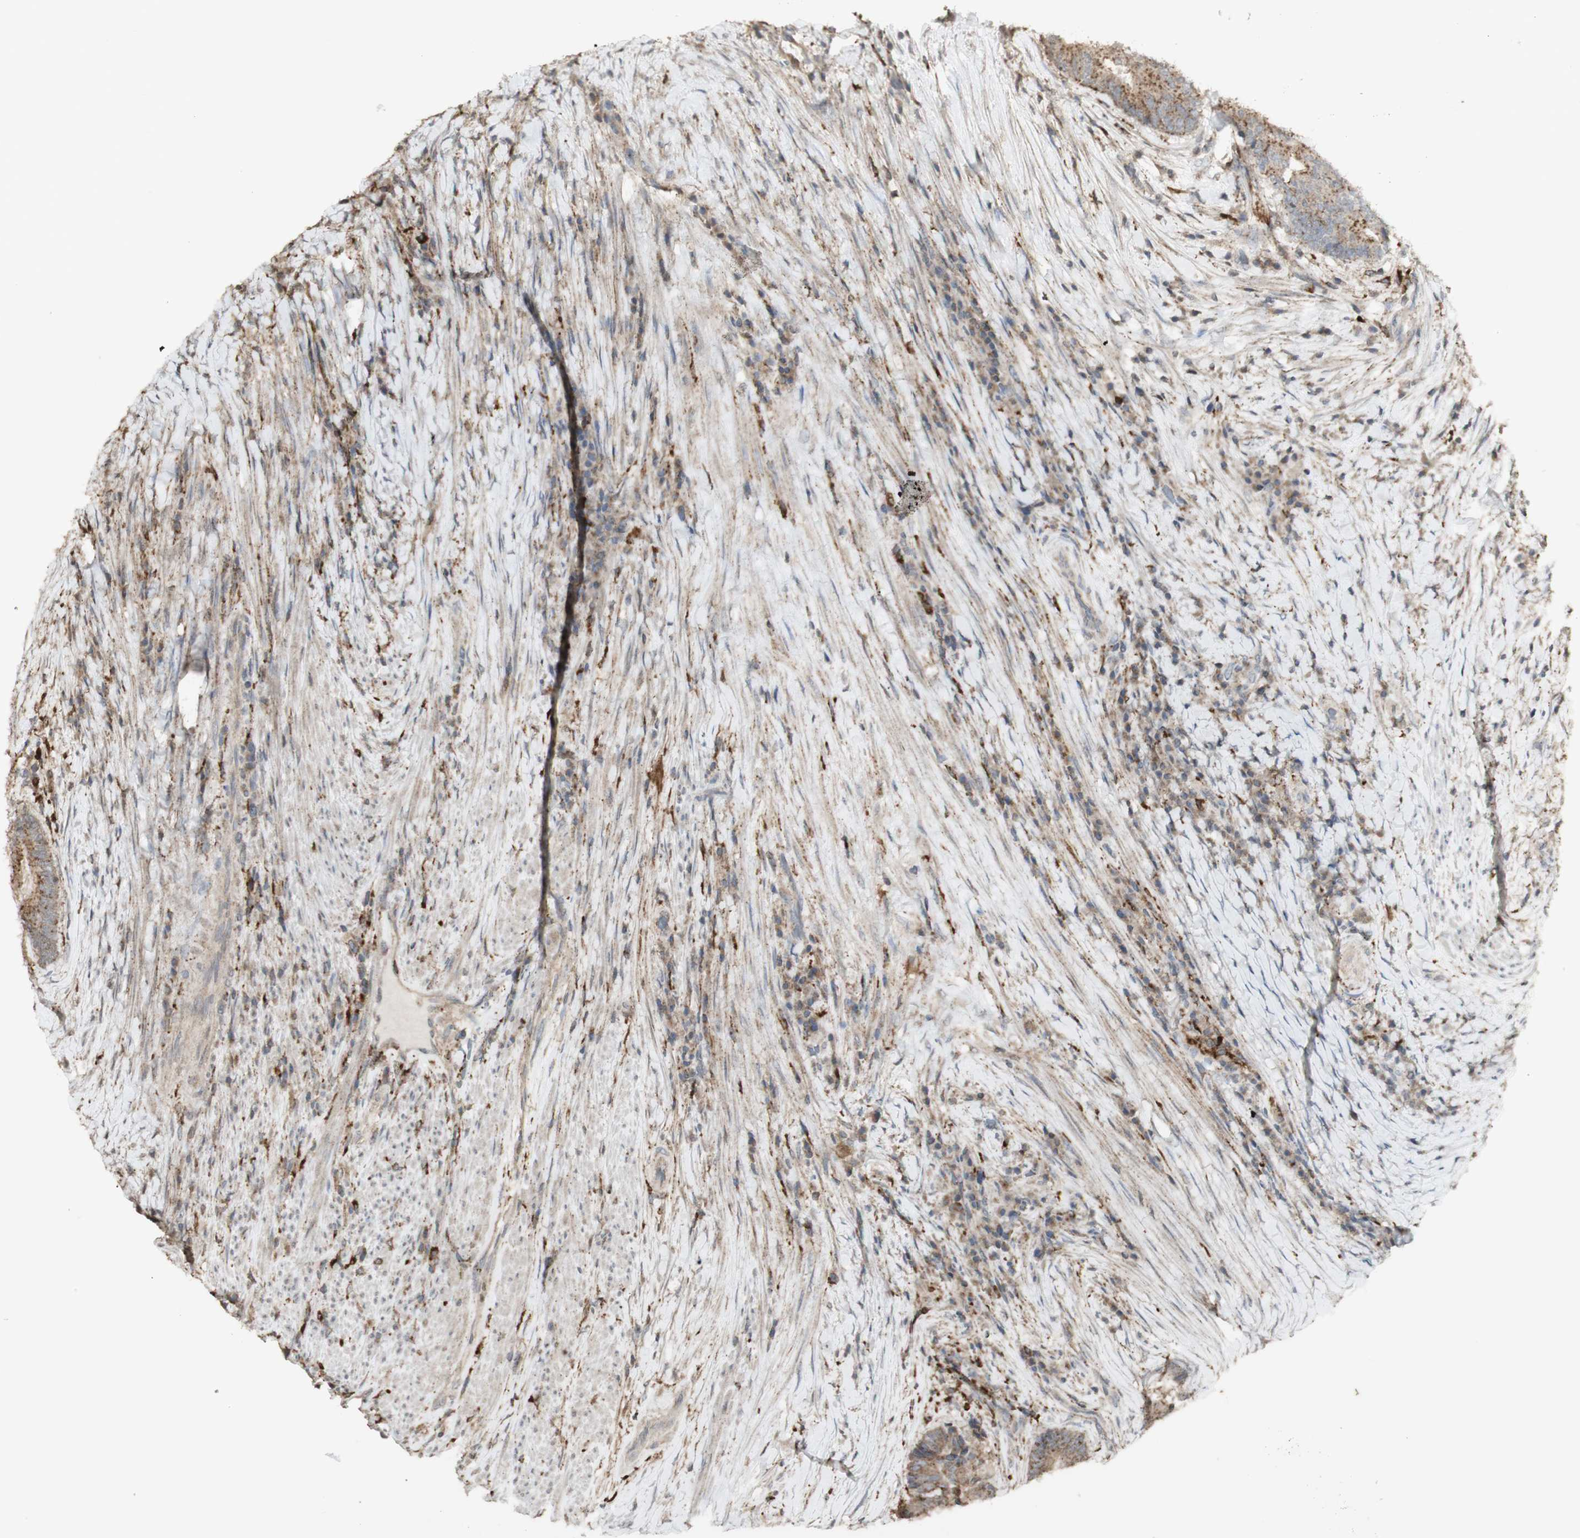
{"staining": {"intensity": "moderate", "quantity": ">75%", "location": "cytoplasmic/membranous"}, "tissue": "colorectal cancer", "cell_type": "Tumor cells", "image_type": "cancer", "snomed": [{"axis": "morphology", "description": "Adenocarcinoma, NOS"}, {"axis": "topography", "description": "Rectum"}], "caption": "High-power microscopy captured an immunohistochemistry (IHC) image of colorectal cancer (adenocarcinoma), revealing moderate cytoplasmic/membranous positivity in about >75% of tumor cells.", "gene": "ATP6V1E1", "patient": {"sex": "male", "age": 72}}